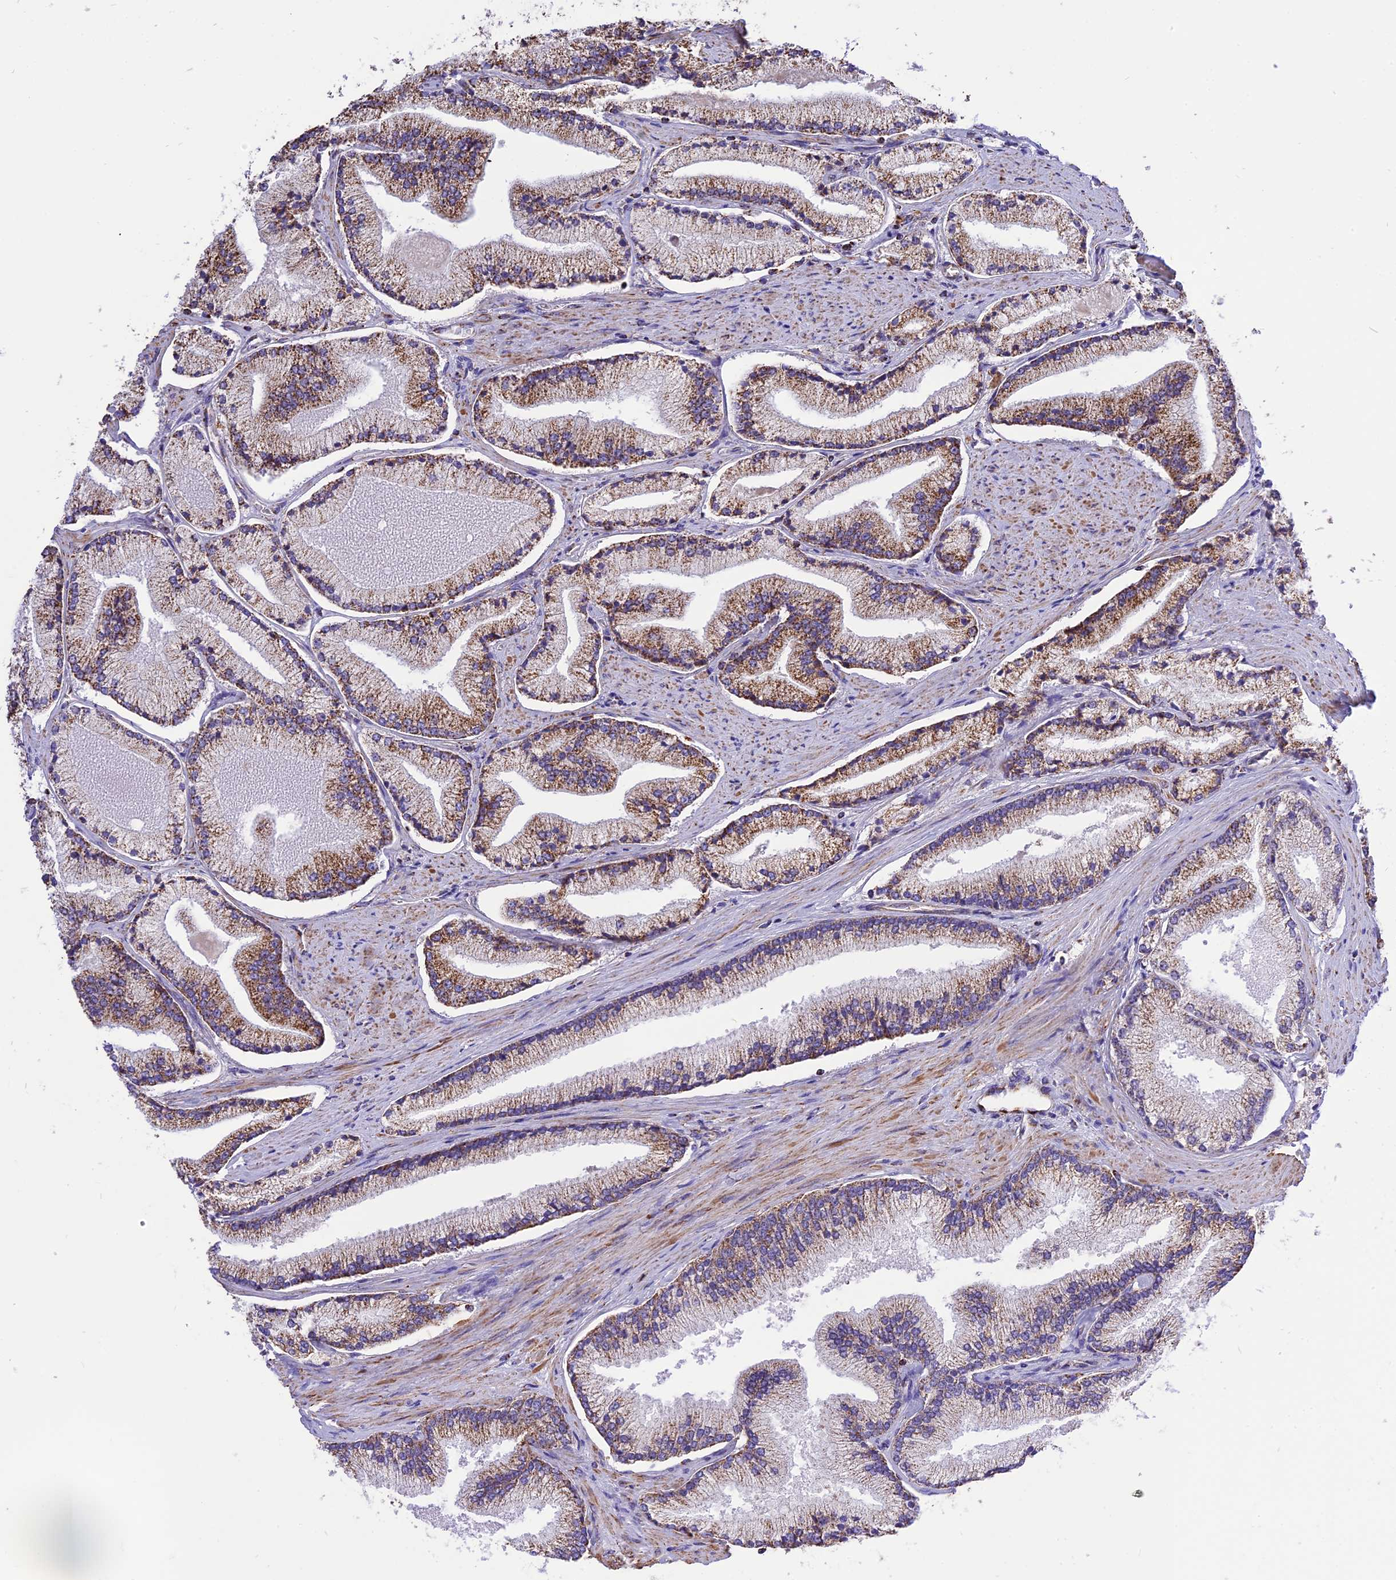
{"staining": {"intensity": "moderate", "quantity": ">75%", "location": "cytoplasmic/membranous"}, "tissue": "prostate cancer", "cell_type": "Tumor cells", "image_type": "cancer", "snomed": [{"axis": "morphology", "description": "Adenocarcinoma, High grade"}, {"axis": "topography", "description": "Prostate"}], "caption": "Human prostate cancer stained with a brown dye demonstrates moderate cytoplasmic/membranous positive expression in approximately >75% of tumor cells.", "gene": "TTC4", "patient": {"sex": "male", "age": 67}}